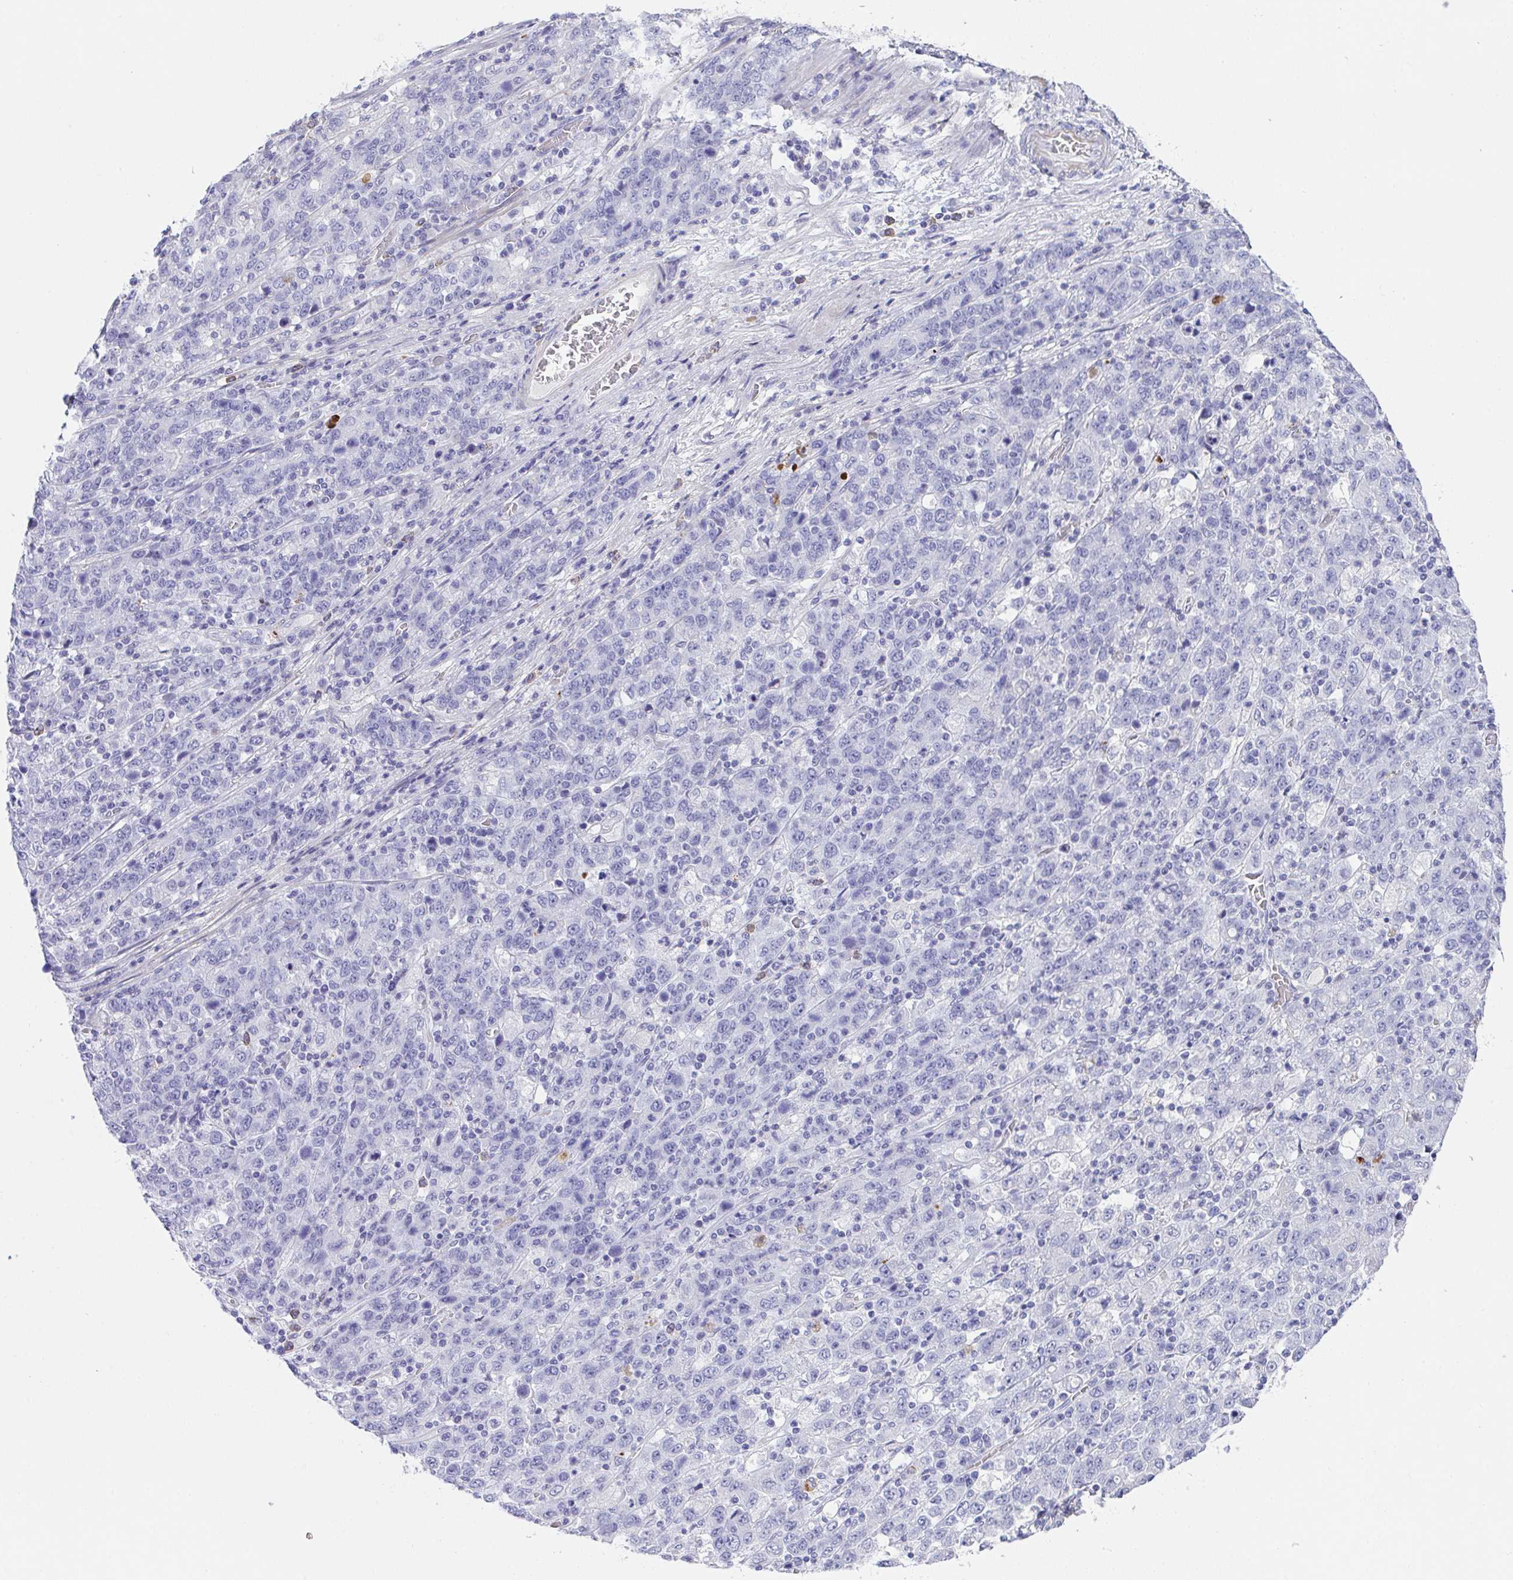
{"staining": {"intensity": "negative", "quantity": "none", "location": "none"}, "tissue": "stomach cancer", "cell_type": "Tumor cells", "image_type": "cancer", "snomed": [{"axis": "morphology", "description": "Adenocarcinoma, NOS"}, {"axis": "topography", "description": "Stomach, upper"}], "caption": "Stomach cancer (adenocarcinoma) was stained to show a protein in brown. There is no significant positivity in tumor cells. The staining was performed using DAB (3,3'-diaminobenzidine) to visualize the protein expression in brown, while the nuclei were stained in blue with hematoxylin (Magnification: 20x).", "gene": "KMT2E", "patient": {"sex": "male", "age": 69}}